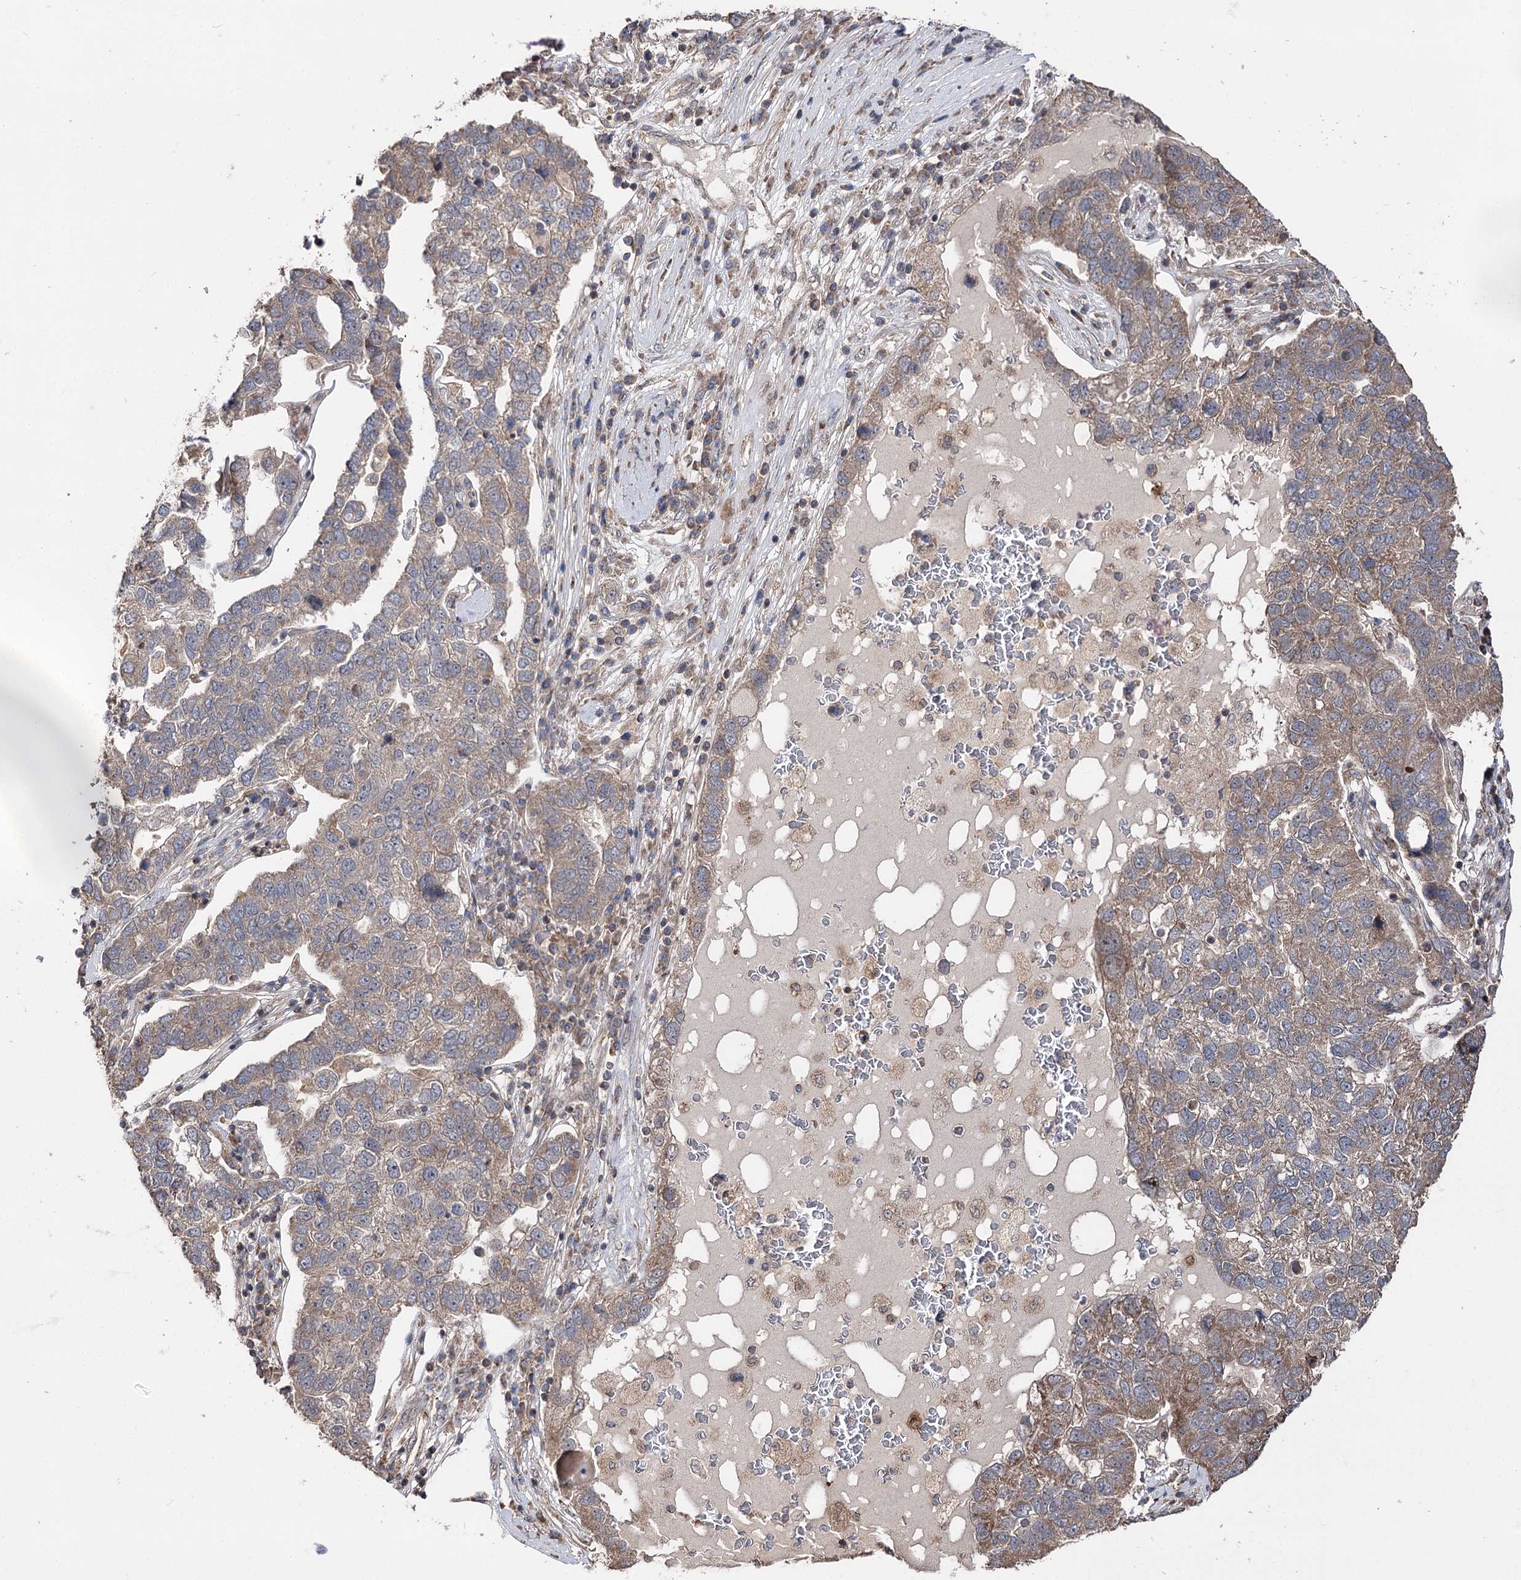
{"staining": {"intensity": "moderate", "quantity": ">75%", "location": "cytoplasmic/membranous"}, "tissue": "pancreatic cancer", "cell_type": "Tumor cells", "image_type": "cancer", "snomed": [{"axis": "morphology", "description": "Adenocarcinoma, NOS"}, {"axis": "topography", "description": "Pancreas"}], "caption": "Pancreatic cancer (adenocarcinoma) stained with a protein marker demonstrates moderate staining in tumor cells.", "gene": "MINDY3", "patient": {"sex": "female", "age": 61}}